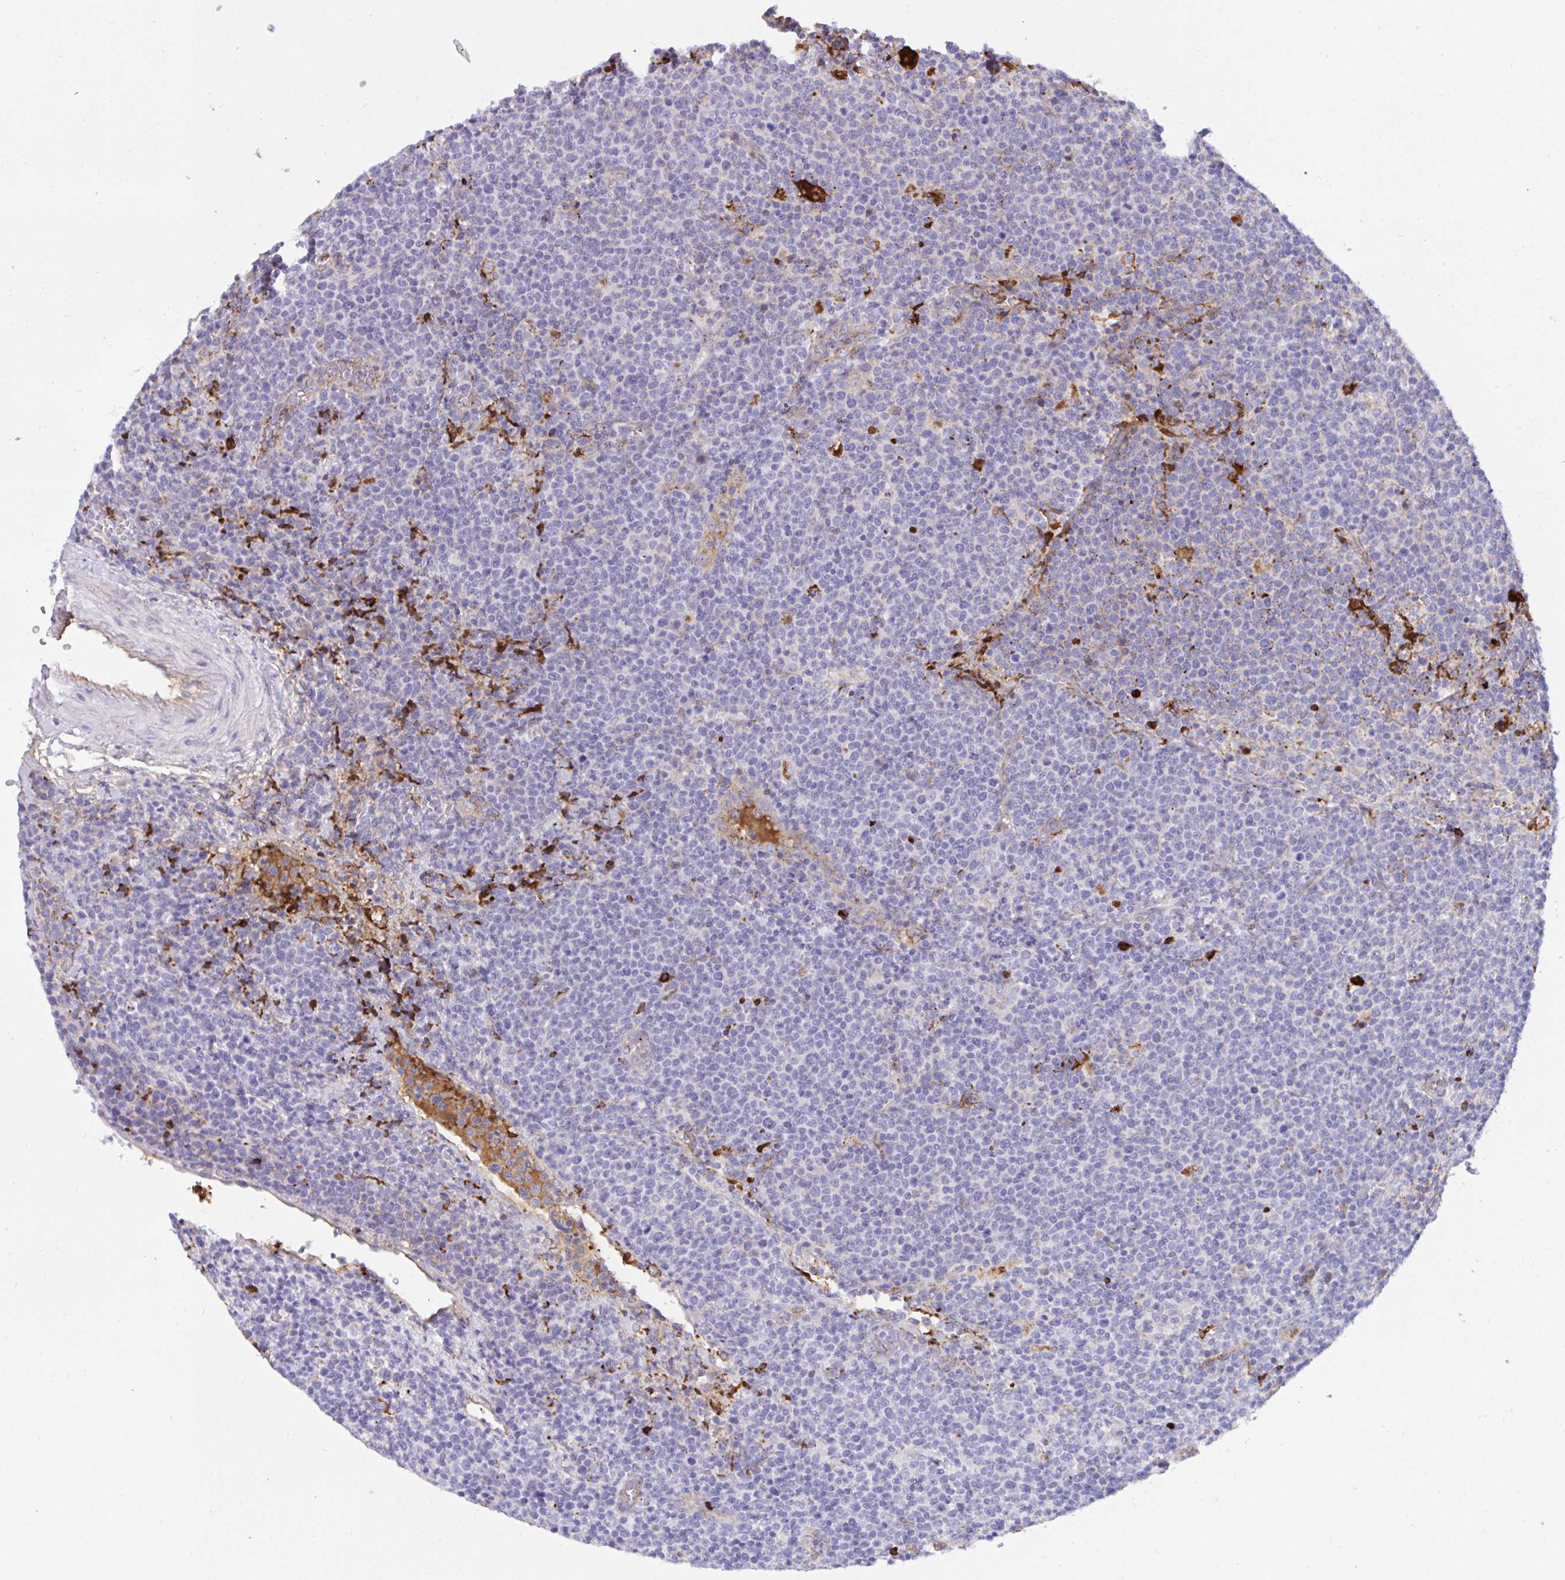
{"staining": {"intensity": "negative", "quantity": "none", "location": "none"}, "tissue": "lymphoma", "cell_type": "Tumor cells", "image_type": "cancer", "snomed": [{"axis": "morphology", "description": "Malignant lymphoma, non-Hodgkin's type, High grade"}, {"axis": "topography", "description": "Lymph node"}], "caption": "Tumor cells show no significant staining in high-grade malignant lymphoma, non-Hodgkin's type.", "gene": "F2", "patient": {"sex": "male", "age": 61}}